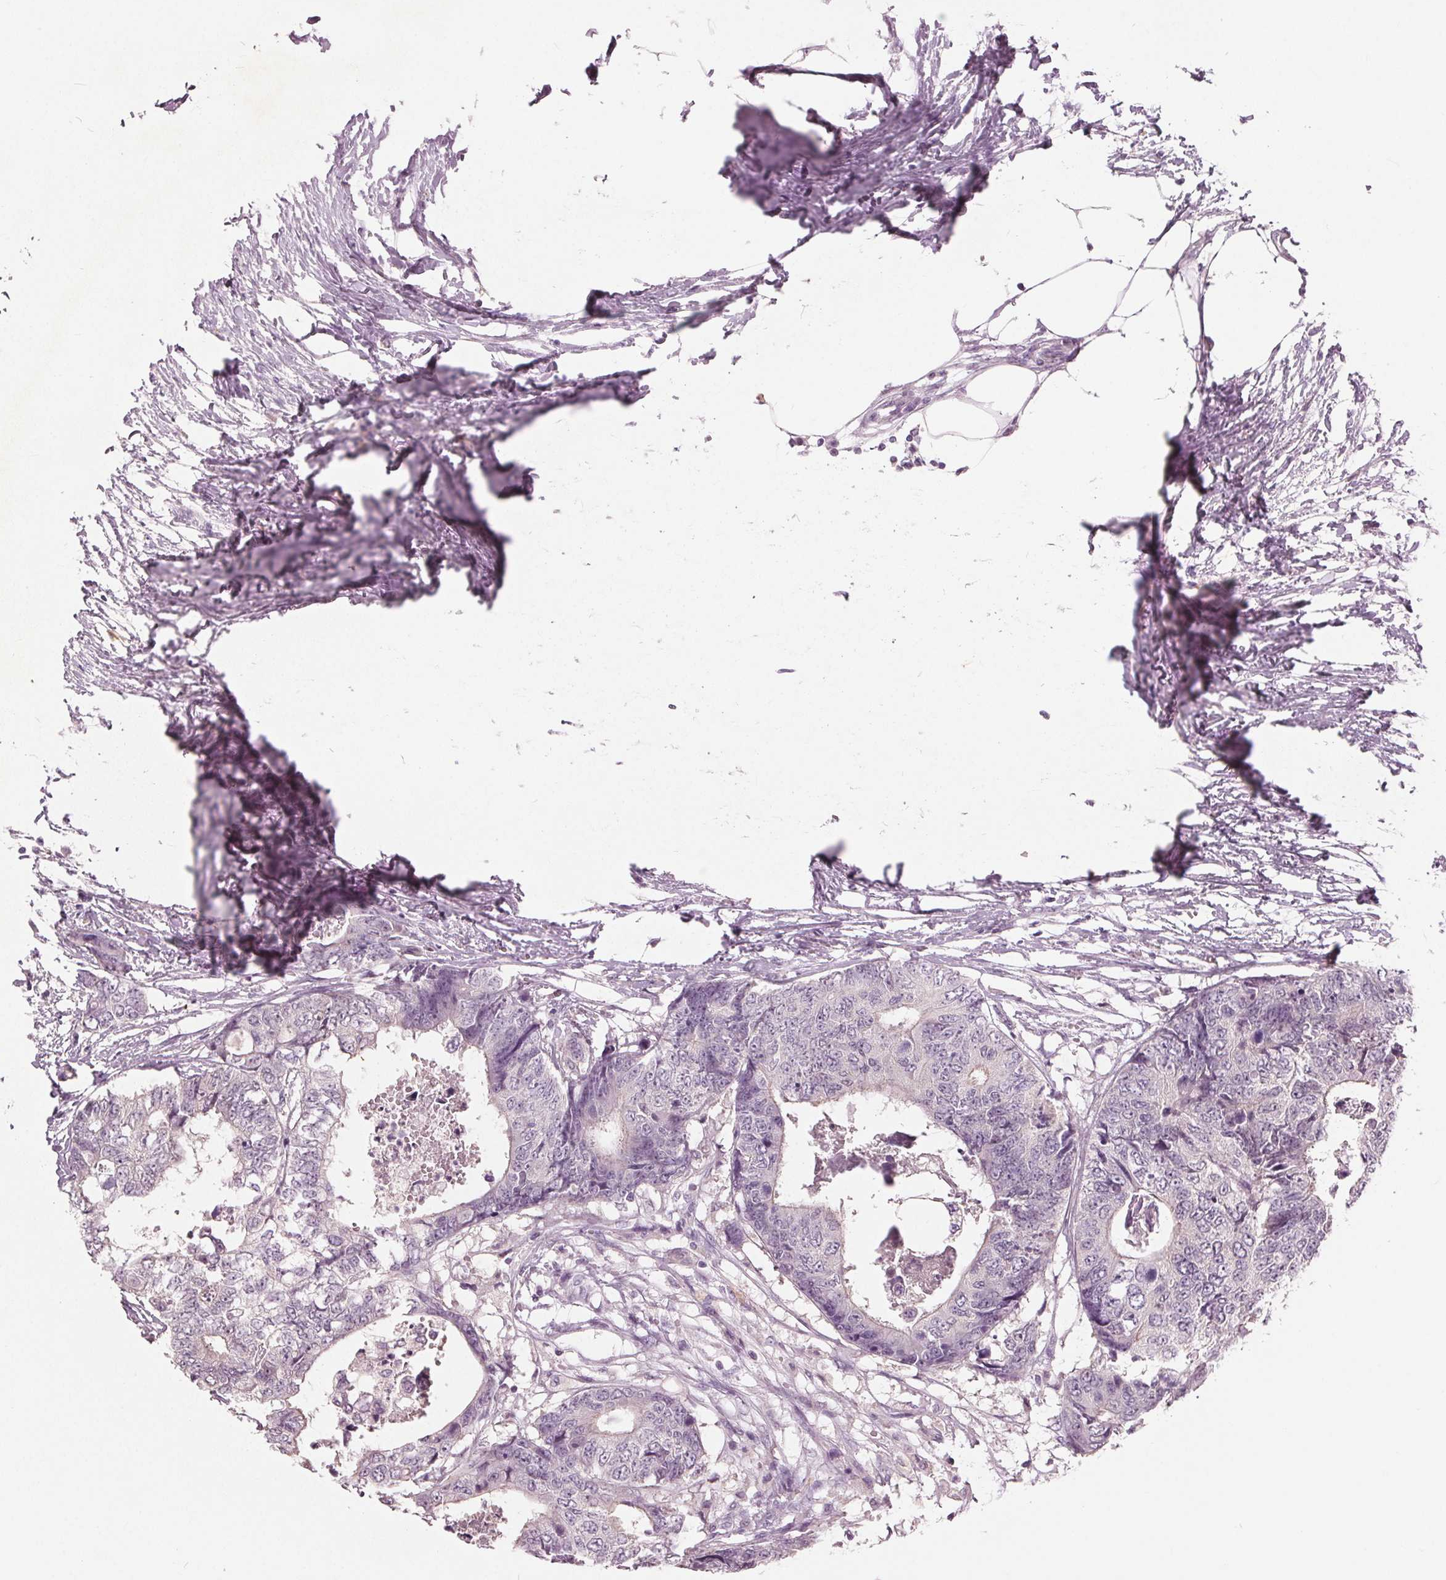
{"staining": {"intensity": "negative", "quantity": "none", "location": "none"}, "tissue": "colorectal cancer", "cell_type": "Tumor cells", "image_type": "cancer", "snomed": [{"axis": "morphology", "description": "Adenocarcinoma, NOS"}, {"axis": "topography", "description": "Colon"}], "caption": "The immunohistochemistry (IHC) histopathology image has no significant staining in tumor cells of adenocarcinoma (colorectal) tissue.", "gene": "TKFC", "patient": {"sex": "female", "age": 48}}